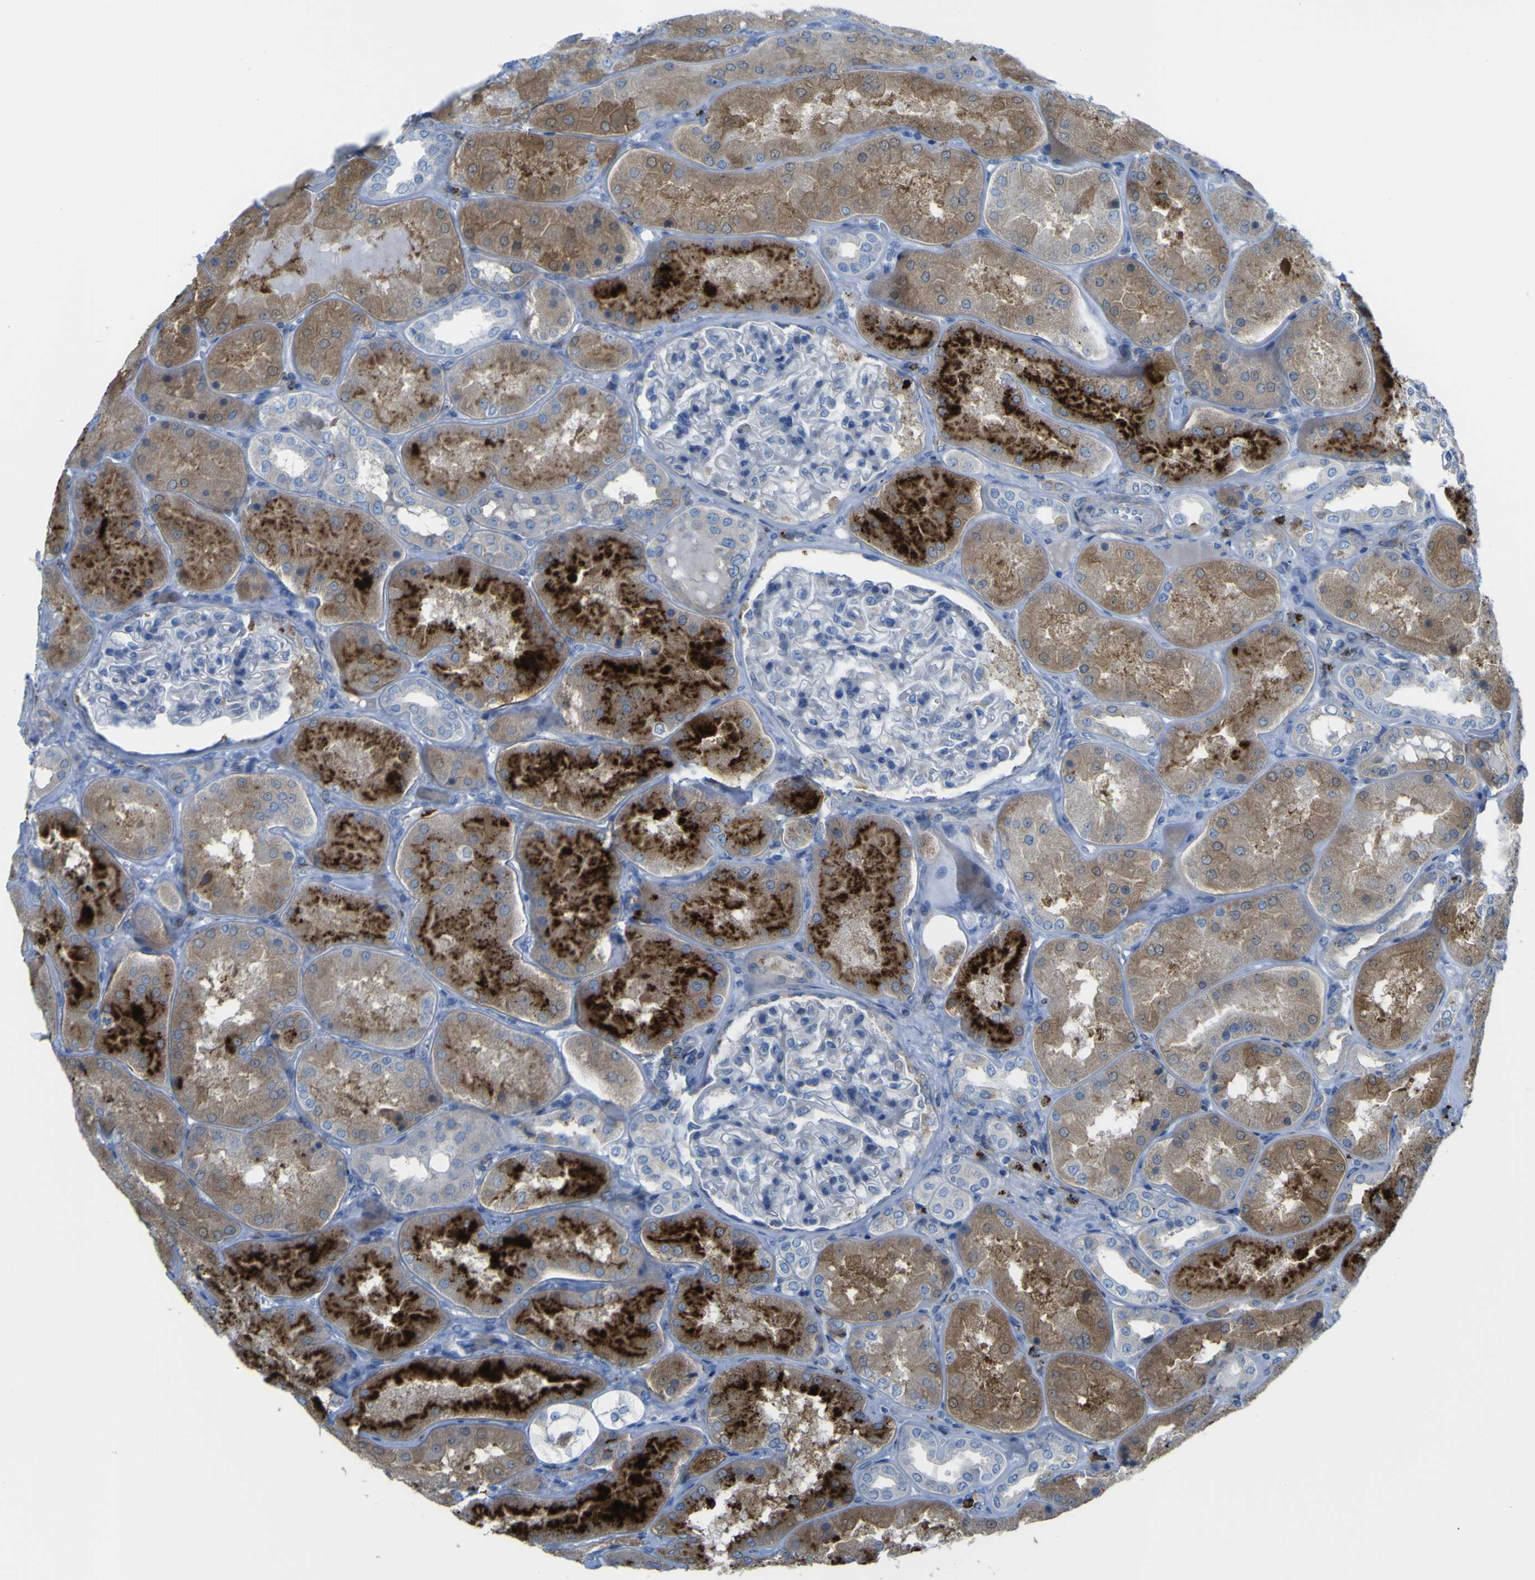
{"staining": {"intensity": "negative", "quantity": "none", "location": "none"}, "tissue": "kidney", "cell_type": "Cells in glomeruli", "image_type": "normal", "snomed": [{"axis": "morphology", "description": "Normal tissue, NOS"}, {"axis": "topography", "description": "Kidney"}], "caption": "A high-resolution photomicrograph shows IHC staining of normal kidney, which shows no significant staining in cells in glomeruli. (DAB IHC, high magnification).", "gene": "CST3", "patient": {"sex": "female", "age": 56}}